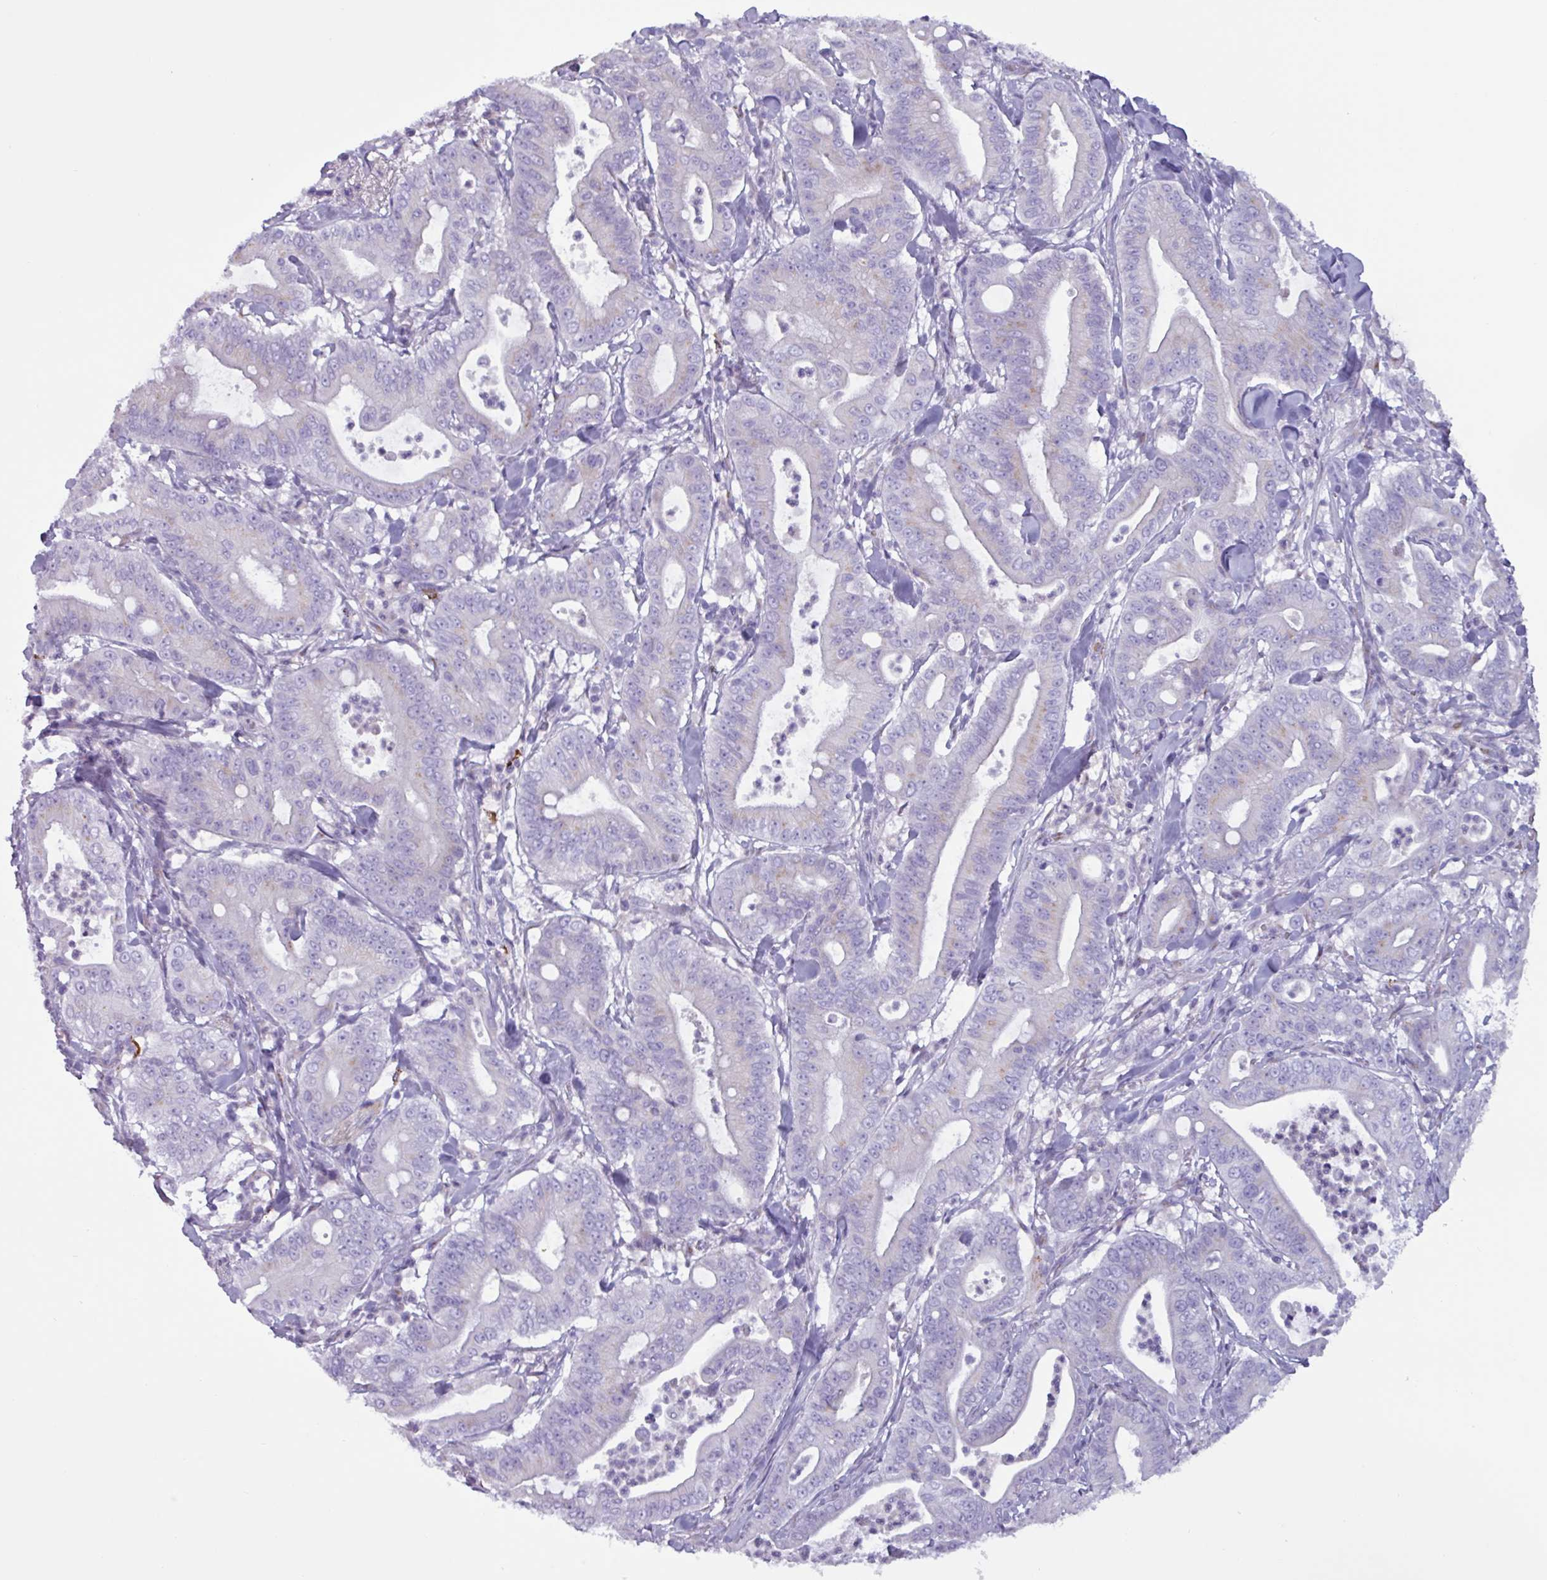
{"staining": {"intensity": "negative", "quantity": "none", "location": "none"}, "tissue": "pancreatic cancer", "cell_type": "Tumor cells", "image_type": "cancer", "snomed": [{"axis": "morphology", "description": "Adenocarcinoma, NOS"}, {"axis": "topography", "description": "Pancreas"}], "caption": "The image exhibits no significant expression in tumor cells of pancreatic cancer.", "gene": "ADGRE1", "patient": {"sex": "male", "age": 71}}